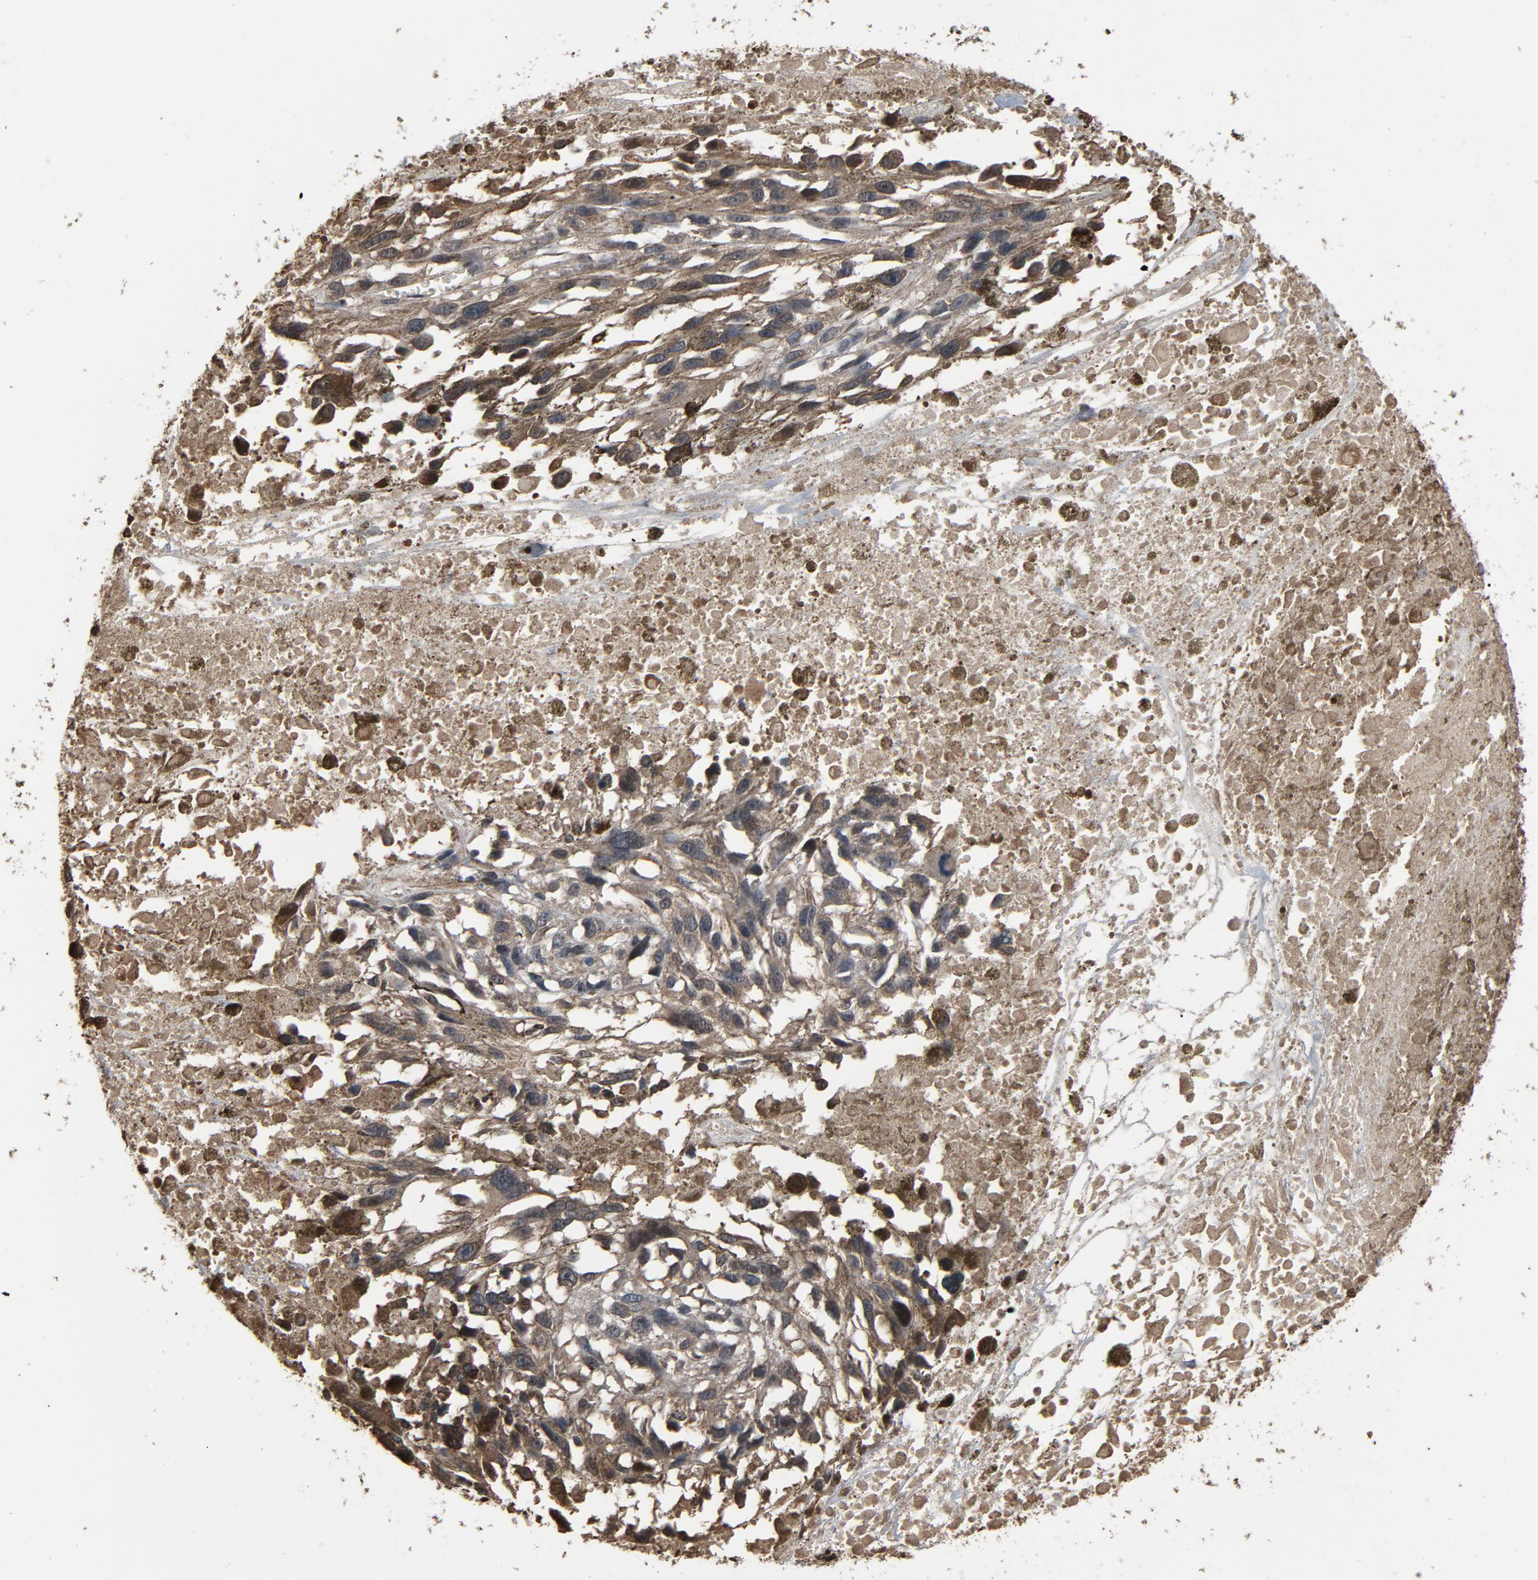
{"staining": {"intensity": "negative", "quantity": "none", "location": "none"}, "tissue": "melanoma", "cell_type": "Tumor cells", "image_type": "cancer", "snomed": [{"axis": "morphology", "description": "Malignant melanoma, Metastatic site"}, {"axis": "topography", "description": "Lymph node"}], "caption": "High magnification brightfield microscopy of malignant melanoma (metastatic site) stained with DAB (brown) and counterstained with hematoxylin (blue): tumor cells show no significant expression.", "gene": "UBE2D1", "patient": {"sex": "male", "age": 59}}